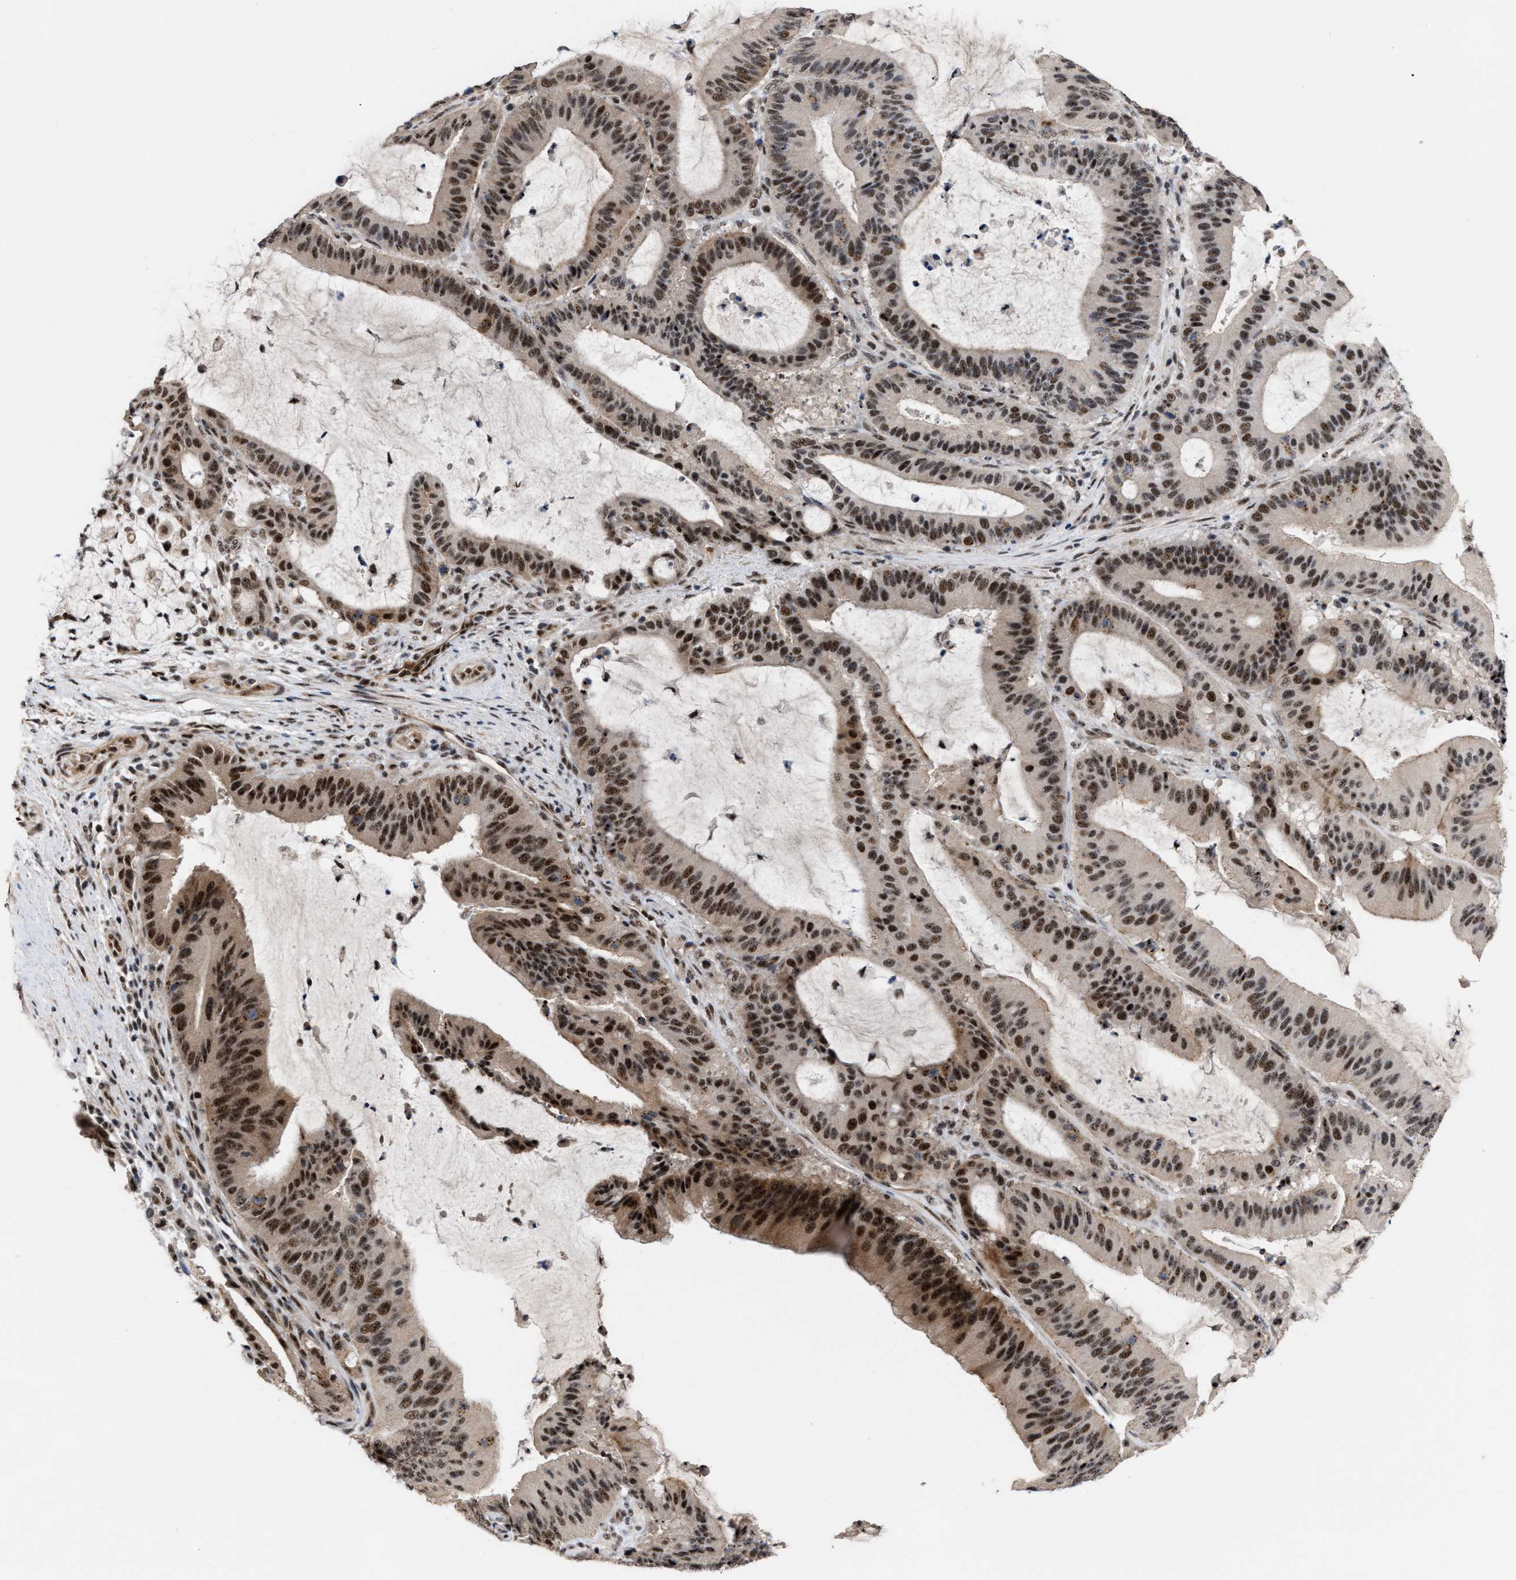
{"staining": {"intensity": "strong", "quantity": ">75%", "location": "nuclear"}, "tissue": "liver cancer", "cell_type": "Tumor cells", "image_type": "cancer", "snomed": [{"axis": "morphology", "description": "Normal tissue, NOS"}, {"axis": "morphology", "description": "Cholangiocarcinoma"}, {"axis": "topography", "description": "Liver"}, {"axis": "topography", "description": "Peripheral nerve tissue"}], "caption": "This micrograph exhibits liver cholangiocarcinoma stained with immunohistochemistry (IHC) to label a protein in brown. The nuclear of tumor cells show strong positivity for the protein. Nuclei are counter-stained blue.", "gene": "EIF4A3", "patient": {"sex": "female", "age": 73}}